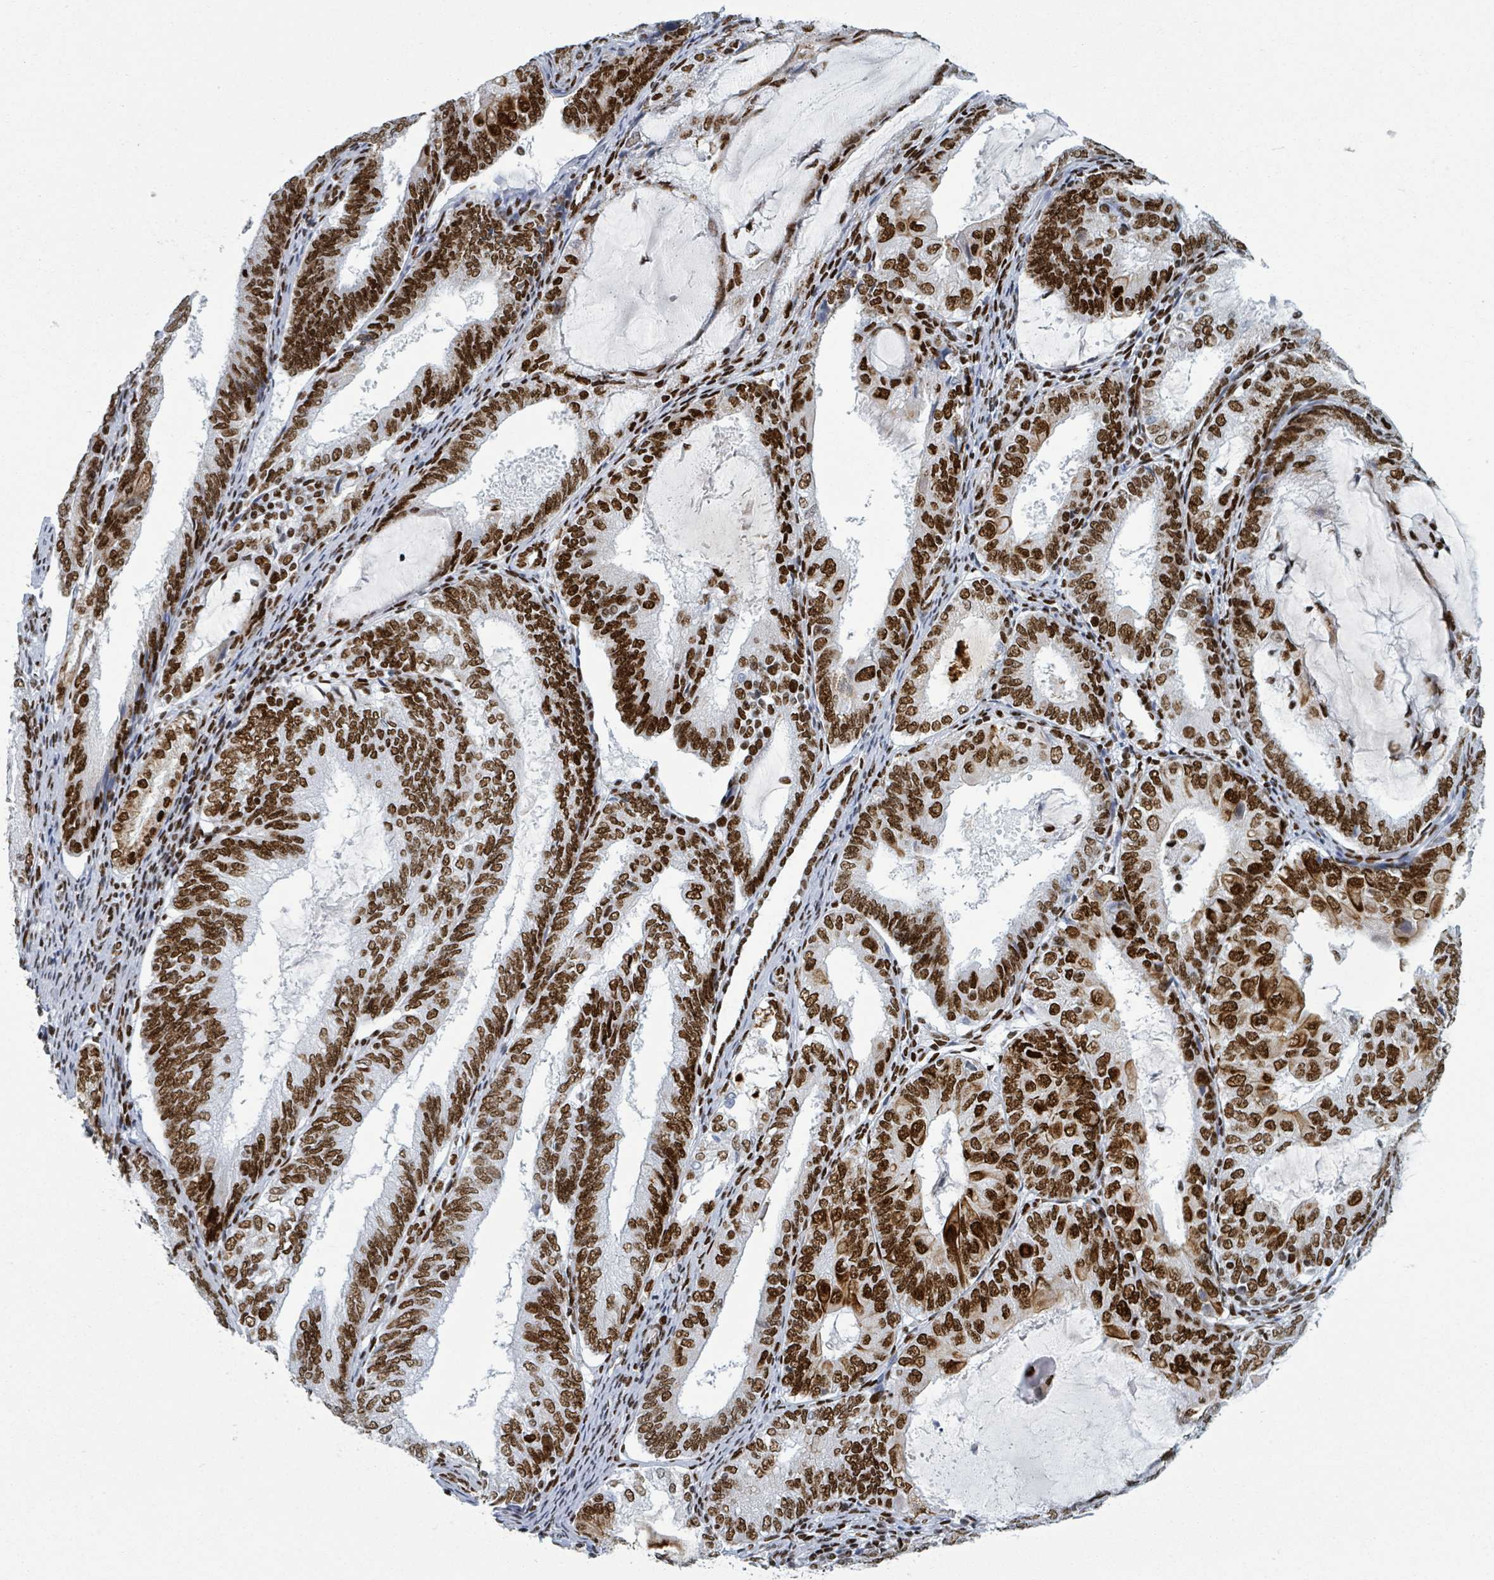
{"staining": {"intensity": "strong", "quantity": ">75%", "location": "nuclear"}, "tissue": "endometrial cancer", "cell_type": "Tumor cells", "image_type": "cancer", "snomed": [{"axis": "morphology", "description": "Adenocarcinoma, NOS"}, {"axis": "topography", "description": "Endometrium"}], "caption": "Immunohistochemical staining of endometrial adenocarcinoma demonstrates high levels of strong nuclear expression in about >75% of tumor cells.", "gene": "DHX16", "patient": {"sex": "female", "age": 81}}